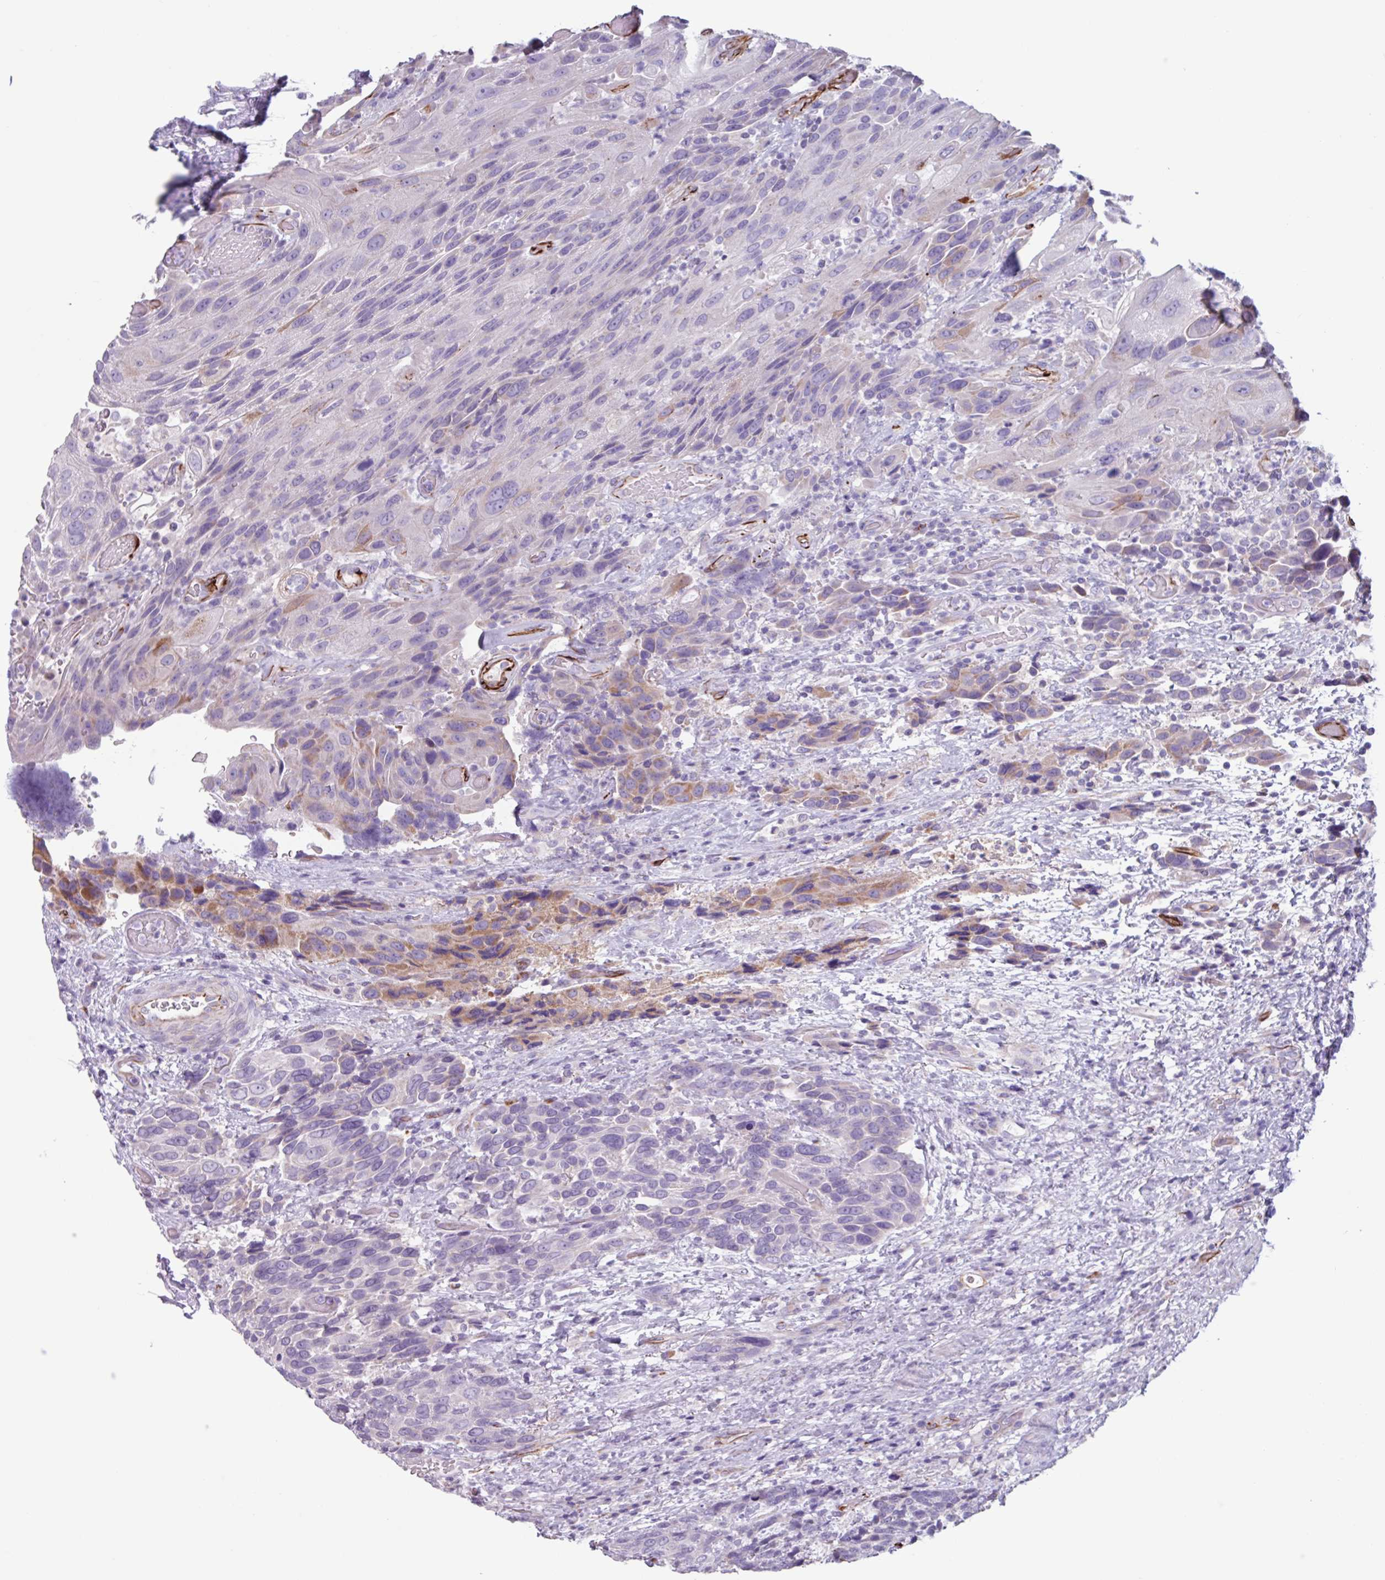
{"staining": {"intensity": "moderate", "quantity": "<25%", "location": "cytoplasmic/membranous"}, "tissue": "urothelial cancer", "cell_type": "Tumor cells", "image_type": "cancer", "snomed": [{"axis": "morphology", "description": "Urothelial carcinoma, High grade"}, {"axis": "topography", "description": "Urinary bladder"}], "caption": "The micrograph demonstrates a brown stain indicating the presence of a protein in the cytoplasmic/membranous of tumor cells in urothelial carcinoma (high-grade).", "gene": "BTD", "patient": {"sex": "female", "age": 70}}